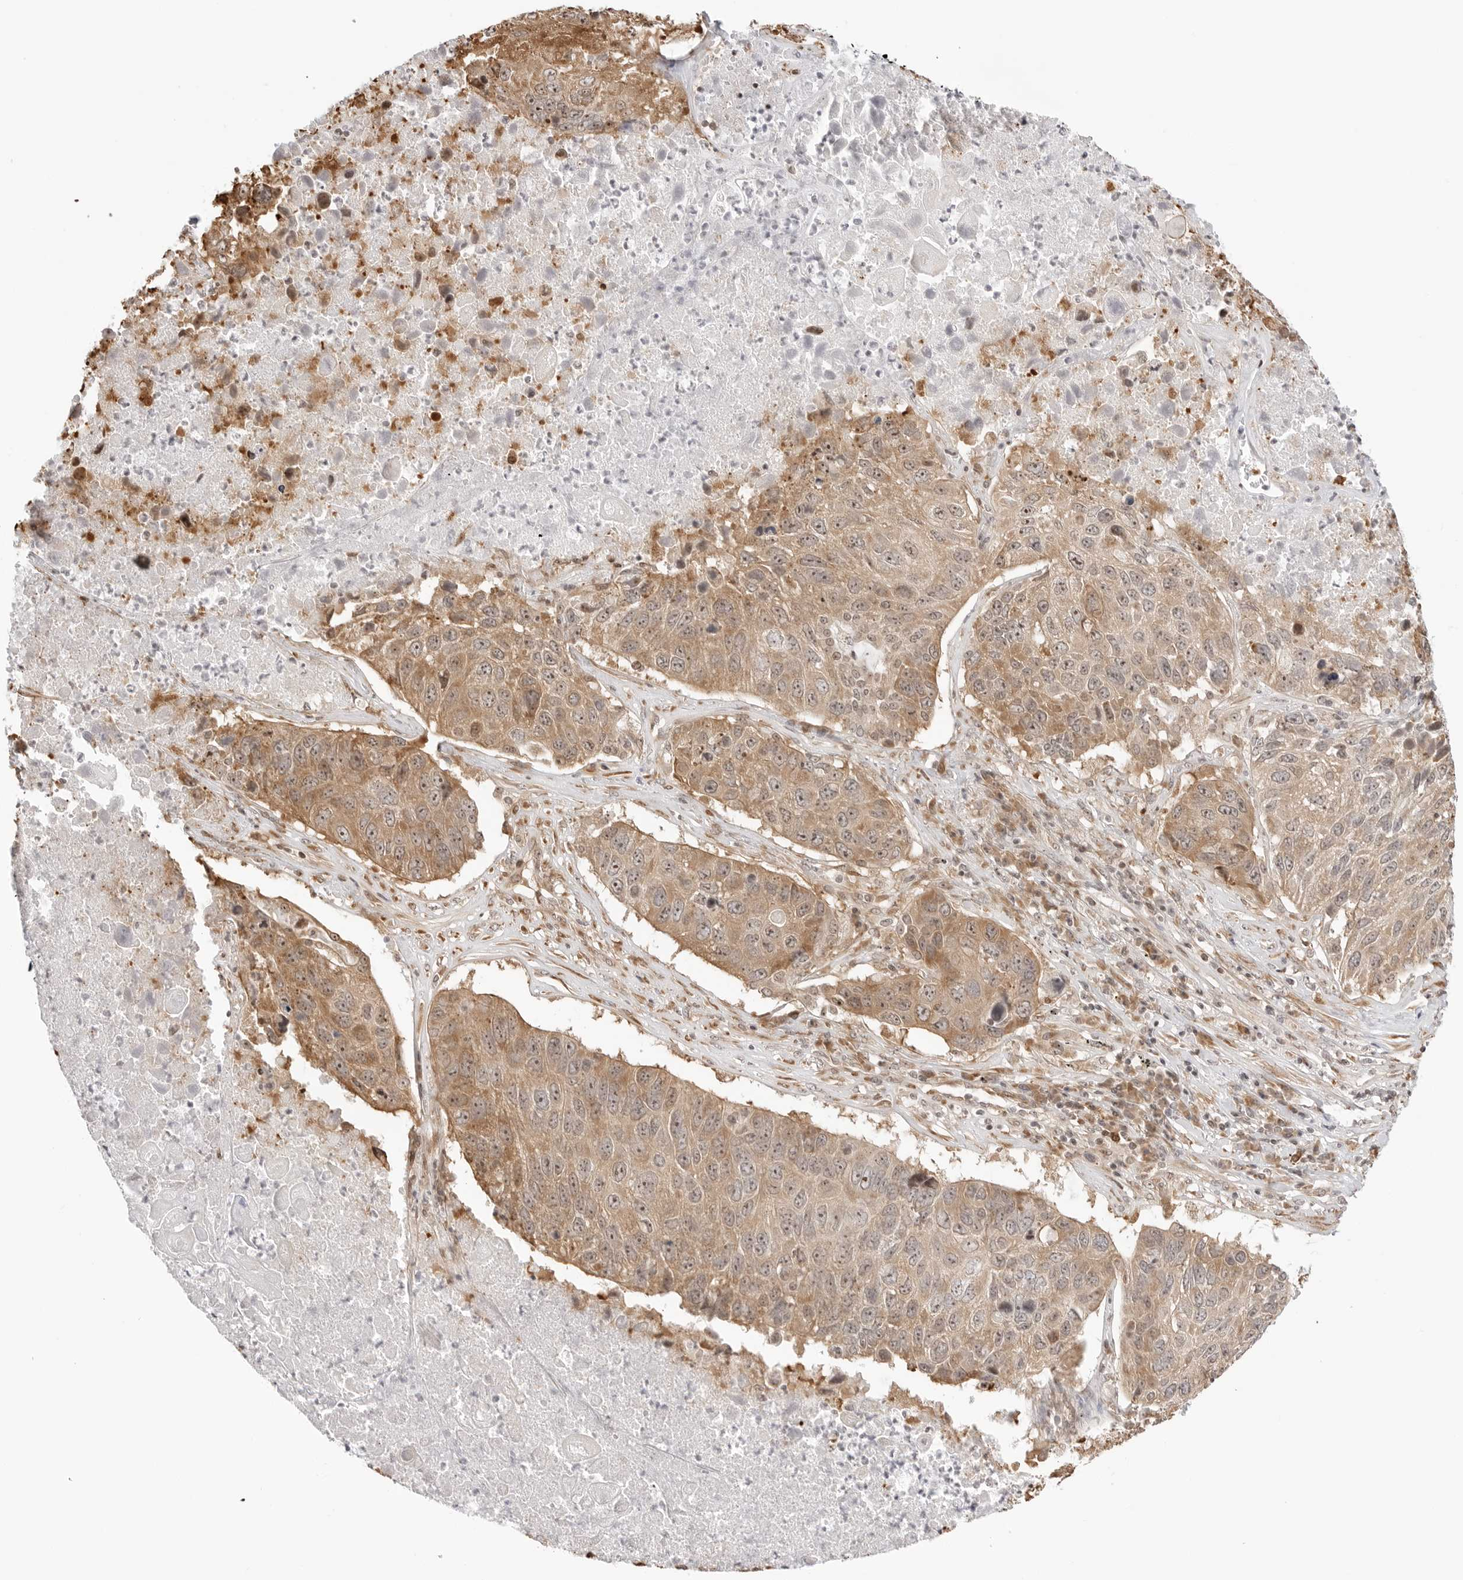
{"staining": {"intensity": "moderate", "quantity": ">75%", "location": "cytoplasmic/membranous,nuclear"}, "tissue": "lung cancer", "cell_type": "Tumor cells", "image_type": "cancer", "snomed": [{"axis": "morphology", "description": "Squamous cell carcinoma, NOS"}, {"axis": "topography", "description": "Lung"}], "caption": "Lung cancer (squamous cell carcinoma) stained with DAB IHC exhibits medium levels of moderate cytoplasmic/membranous and nuclear positivity in approximately >75% of tumor cells. (brown staining indicates protein expression, while blue staining denotes nuclei).", "gene": "FKBP14", "patient": {"sex": "male", "age": 61}}